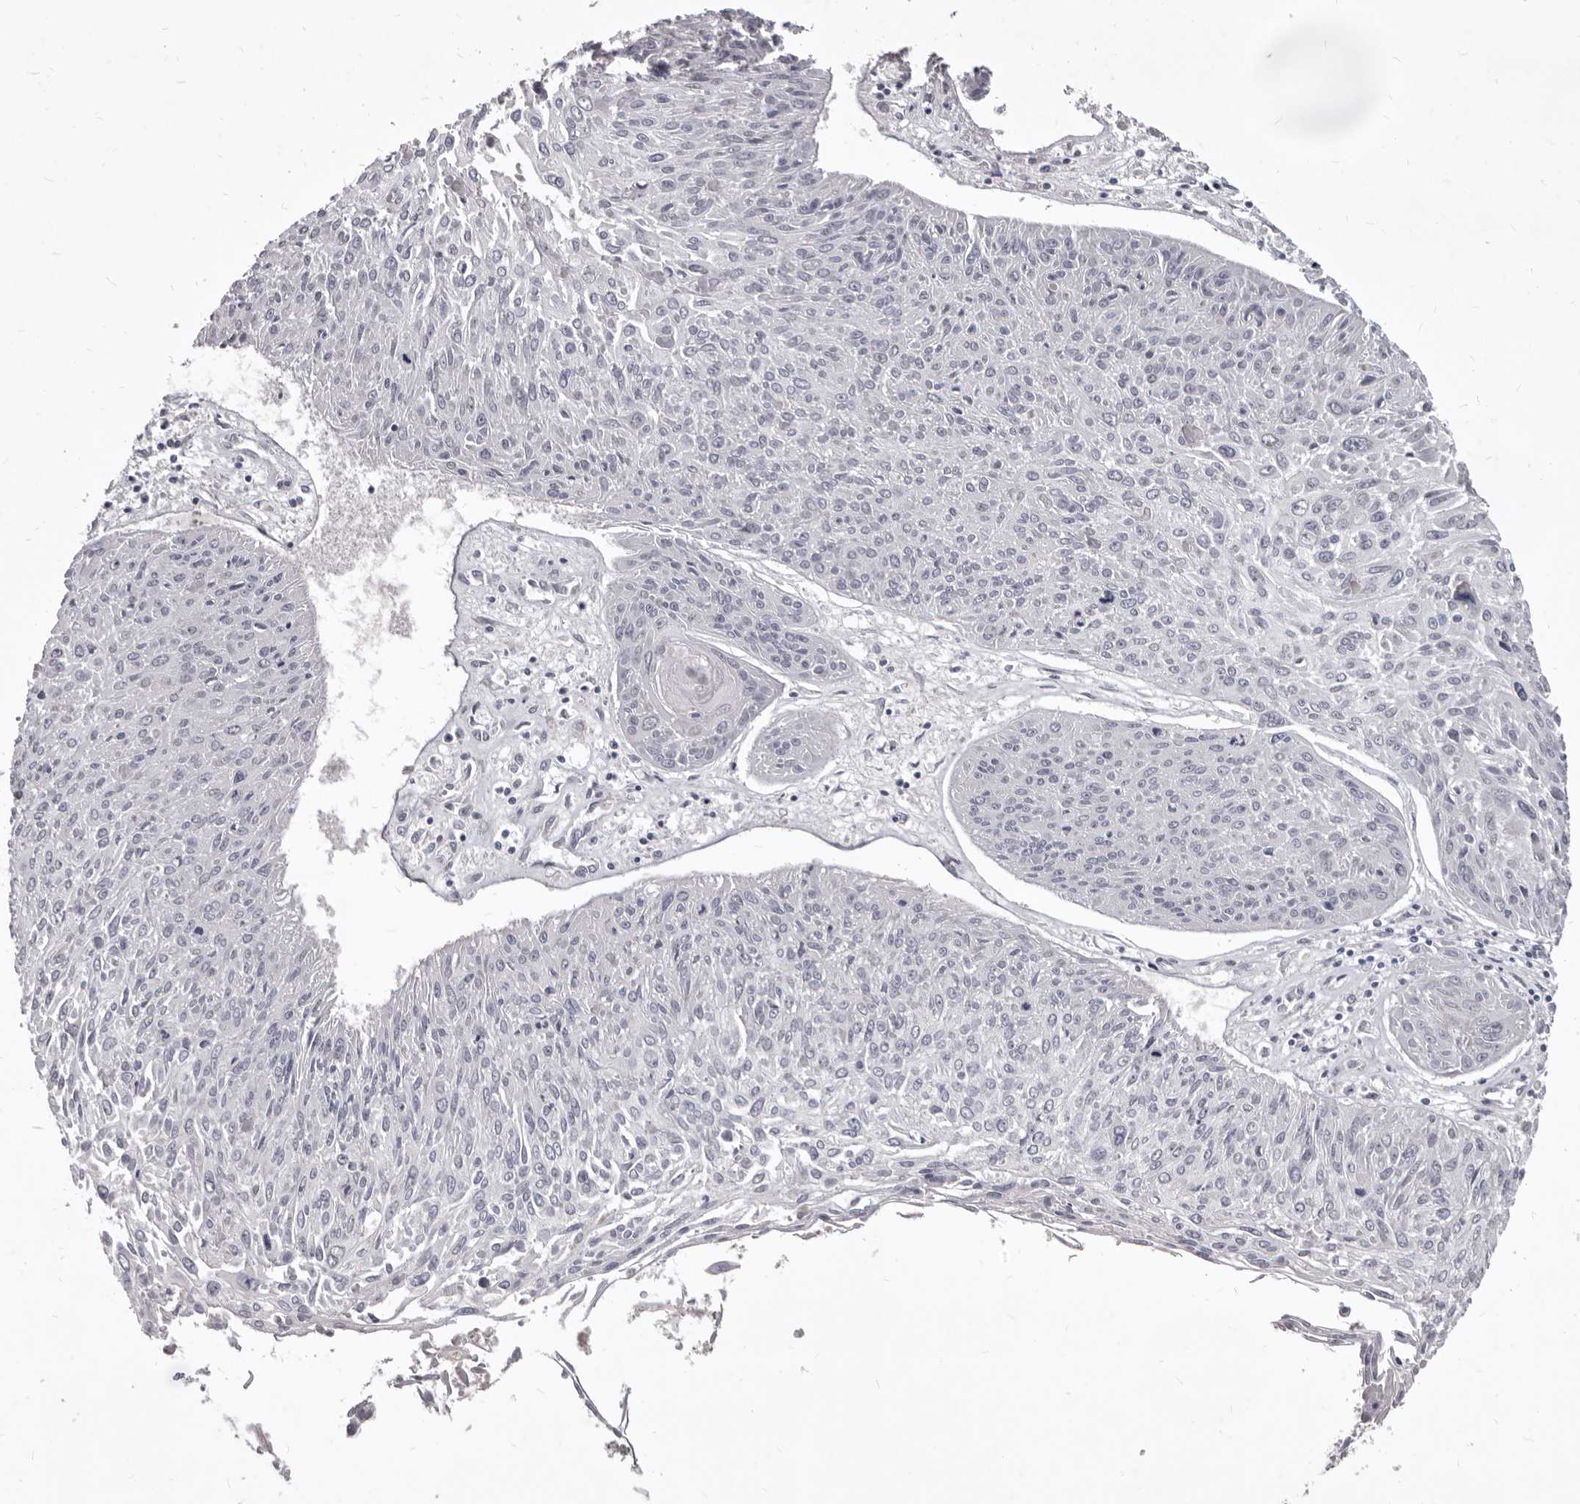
{"staining": {"intensity": "negative", "quantity": "none", "location": "none"}, "tissue": "cervical cancer", "cell_type": "Tumor cells", "image_type": "cancer", "snomed": [{"axis": "morphology", "description": "Squamous cell carcinoma, NOS"}, {"axis": "topography", "description": "Cervix"}], "caption": "DAB immunohistochemical staining of human cervical cancer (squamous cell carcinoma) shows no significant expression in tumor cells. Brightfield microscopy of immunohistochemistry (IHC) stained with DAB (3,3'-diaminobenzidine) (brown) and hematoxylin (blue), captured at high magnification.", "gene": "SULT1E1", "patient": {"sex": "female", "age": 51}}